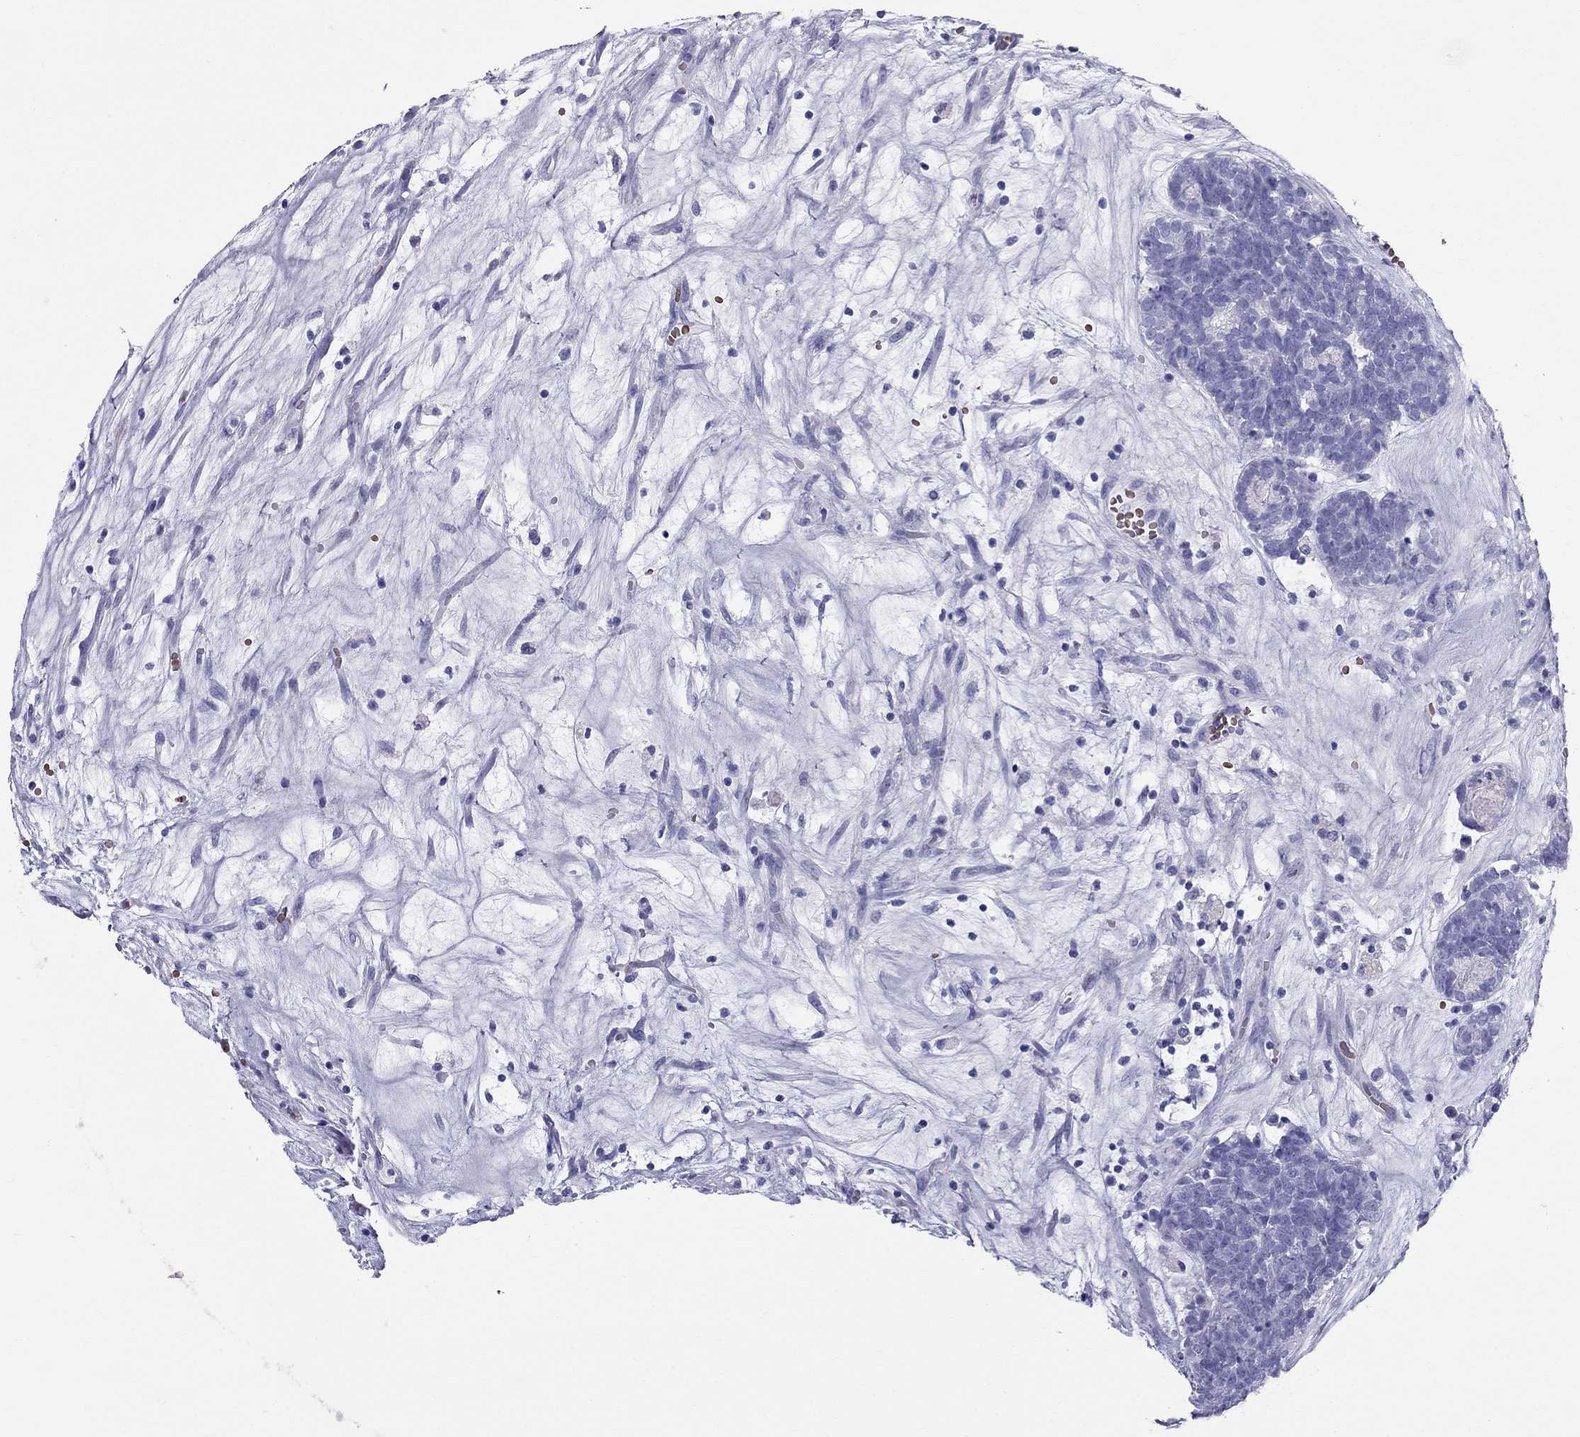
{"staining": {"intensity": "negative", "quantity": "none", "location": "none"}, "tissue": "head and neck cancer", "cell_type": "Tumor cells", "image_type": "cancer", "snomed": [{"axis": "morphology", "description": "Adenocarcinoma, NOS"}, {"axis": "topography", "description": "Head-Neck"}], "caption": "Immunohistochemical staining of human head and neck cancer (adenocarcinoma) shows no significant expression in tumor cells.", "gene": "DNAAF6", "patient": {"sex": "female", "age": 81}}